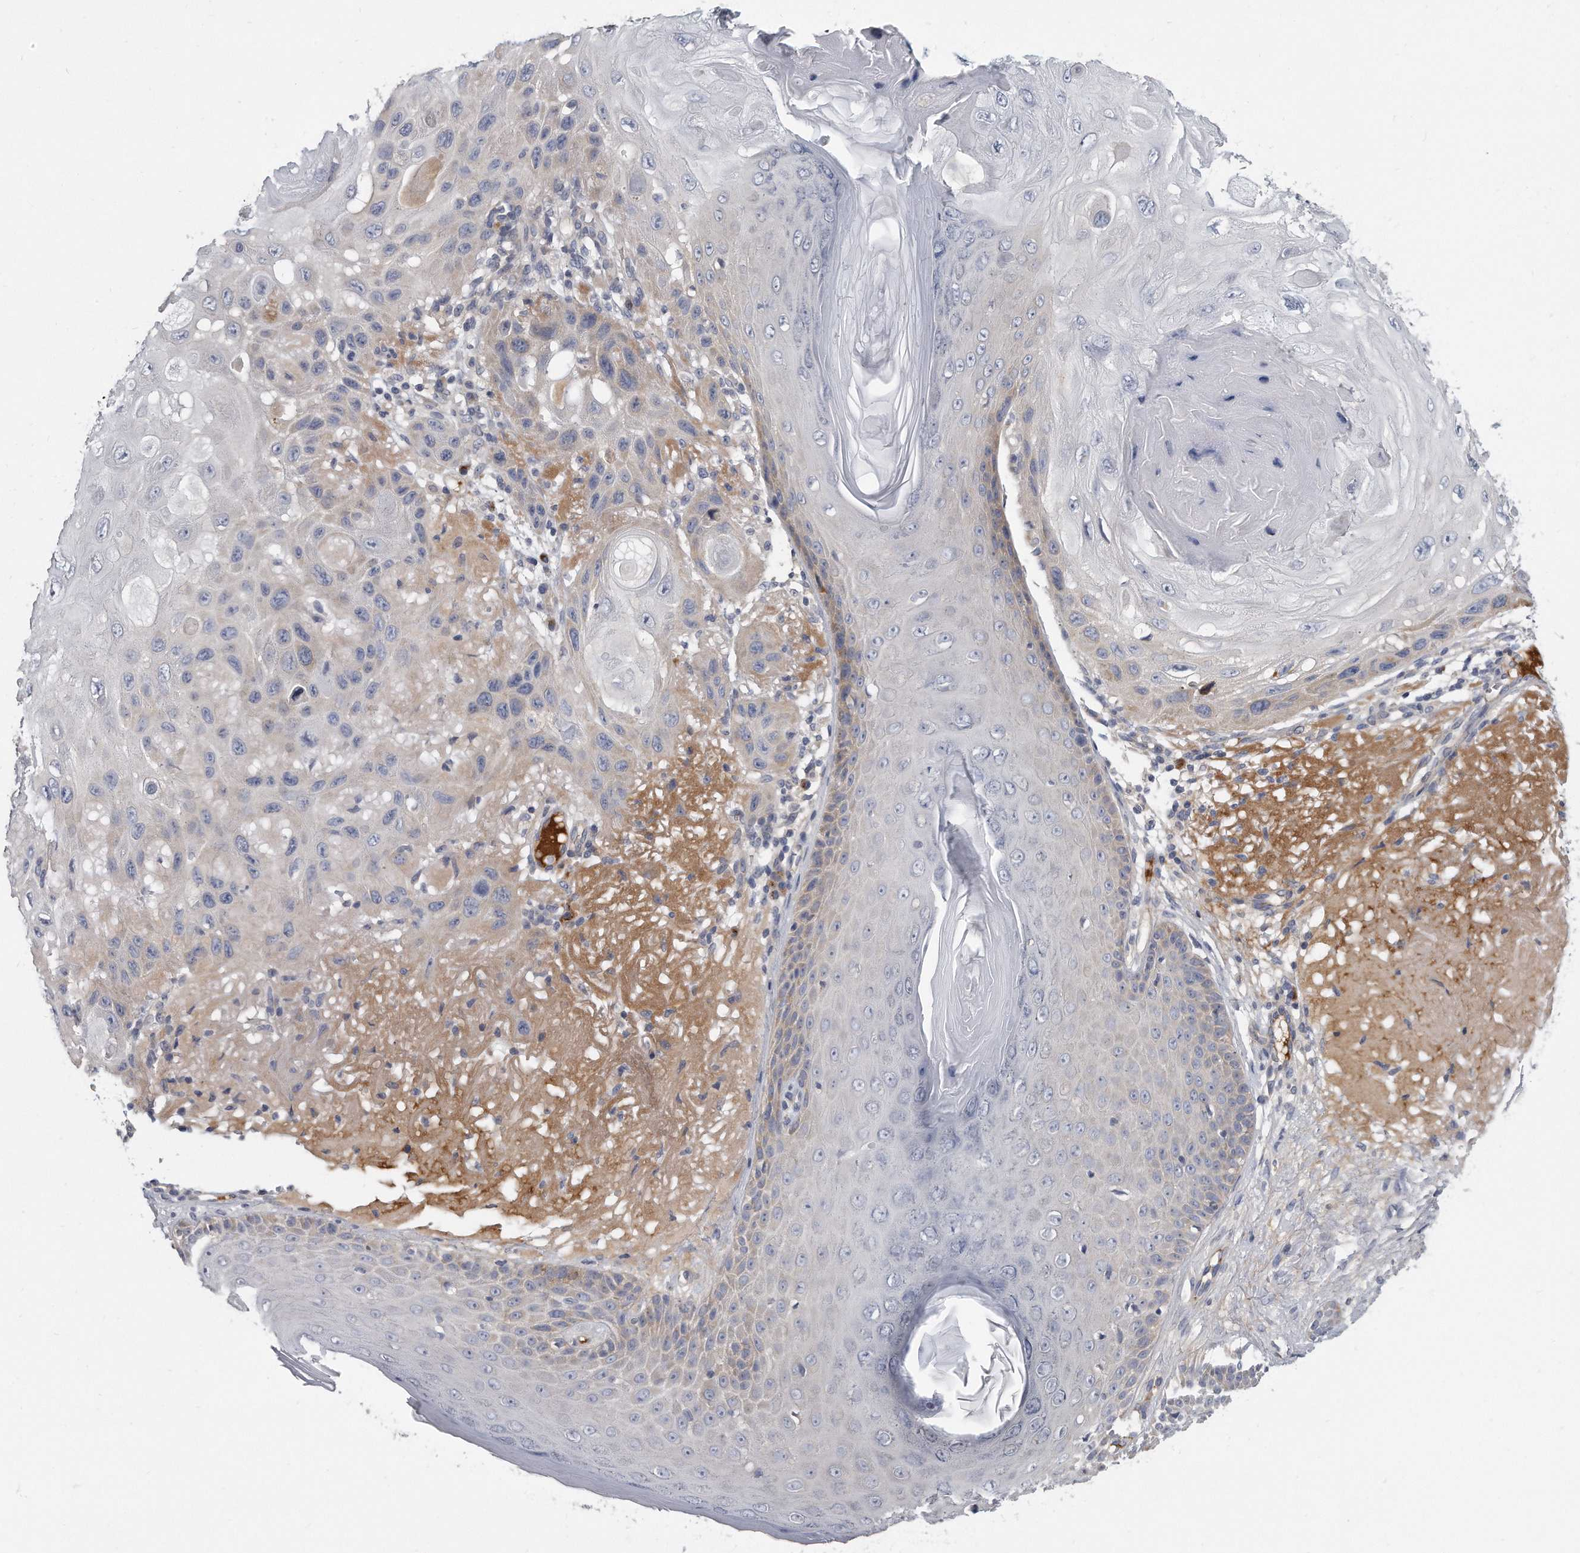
{"staining": {"intensity": "weak", "quantity": "<25%", "location": "cytoplasmic/membranous"}, "tissue": "skin cancer", "cell_type": "Tumor cells", "image_type": "cancer", "snomed": [{"axis": "morphology", "description": "Normal tissue, NOS"}, {"axis": "morphology", "description": "Squamous cell carcinoma, NOS"}, {"axis": "topography", "description": "Skin"}], "caption": "A micrograph of human skin cancer is negative for staining in tumor cells. The staining was performed using DAB (3,3'-diaminobenzidine) to visualize the protein expression in brown, while the nuclei were stained in blue with hematoxylin (Magnification: 20x).", "gene": "PLEKHA6", "patient": {"sex": "female", "age": 96}}